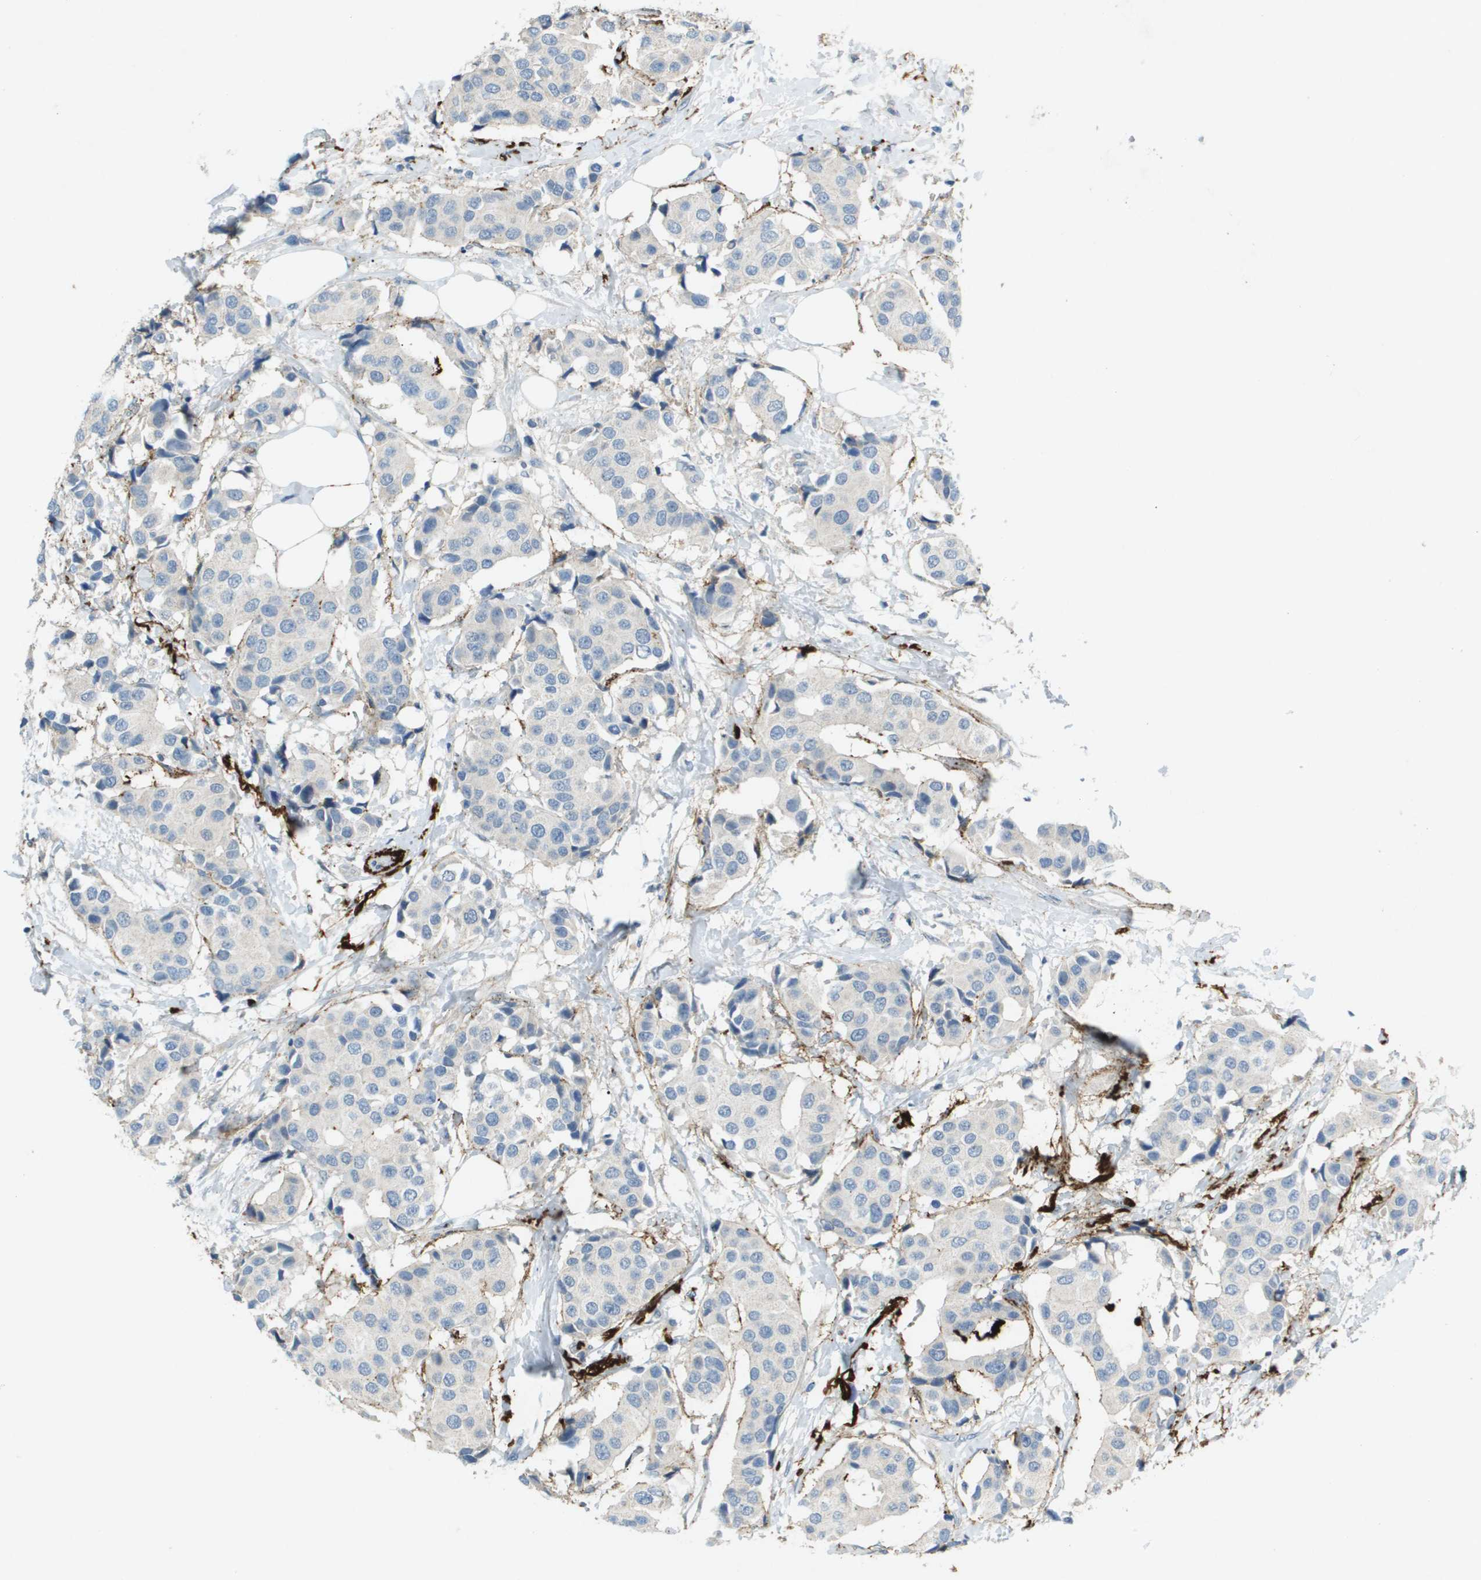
{"staining": {"intensity": "negative", "quantity": "none", "location": "none"}, "tissue": "breast cancer", "cell_type": "Tumor cells", "image_type": "cancer", "snomed": [{"axis": "morphology", "description": "Normal tissue, NOS"}, {"axis": "morphology", "description": "Duct carcinoma"}, {"axis": "topography", "description": "Breast"}], "caption": "Tumor cells are negative for brown protein staining in breast cancer (invasive ductal carcinoma).", "gene": "VTN", "patient": {"sex": "female", "age": 39}}